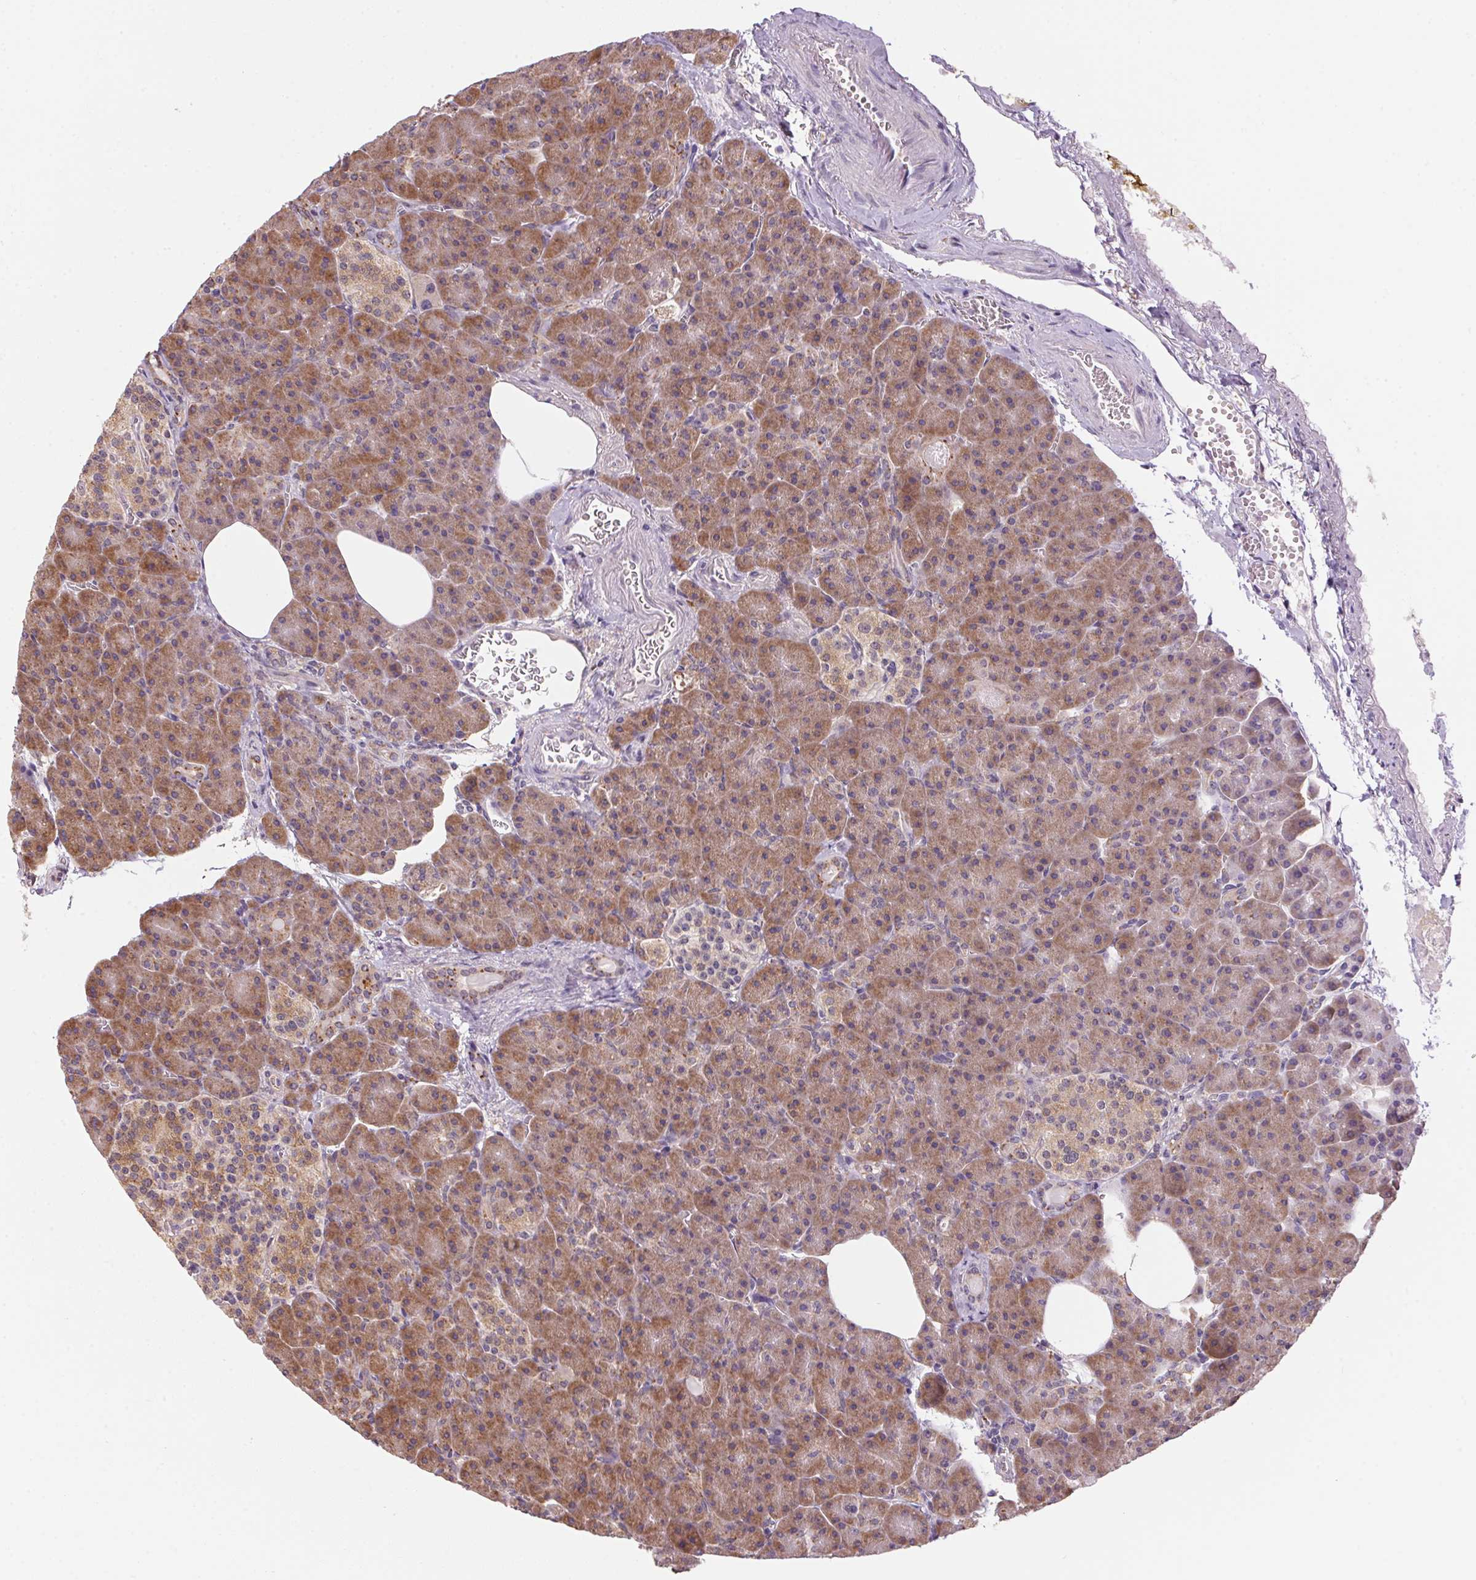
{"staining": {"intensity": "moderate", "quantity": ">75%", "location": "cytoplasmic/membranous"}, "tissue": "pancreas", "cell_type": "Exocrine glandular cells", "image_type": "normal", "snomed": [{"axis": "morphology", "description": "Normal tissue, NOS"}, {"axis": "topography", "description": "Pancreas"}], "caption": "Immunohistochemistry (IHC) histopathology image of normal human pancreas stained for a protein (brown), which demonstrates medium levels of moderate cytoplasmic/membranous expression in about >75% of exocrine glandular cells.", "gene": "ADH5", "patient": {"sex": "female", "age": 74}}